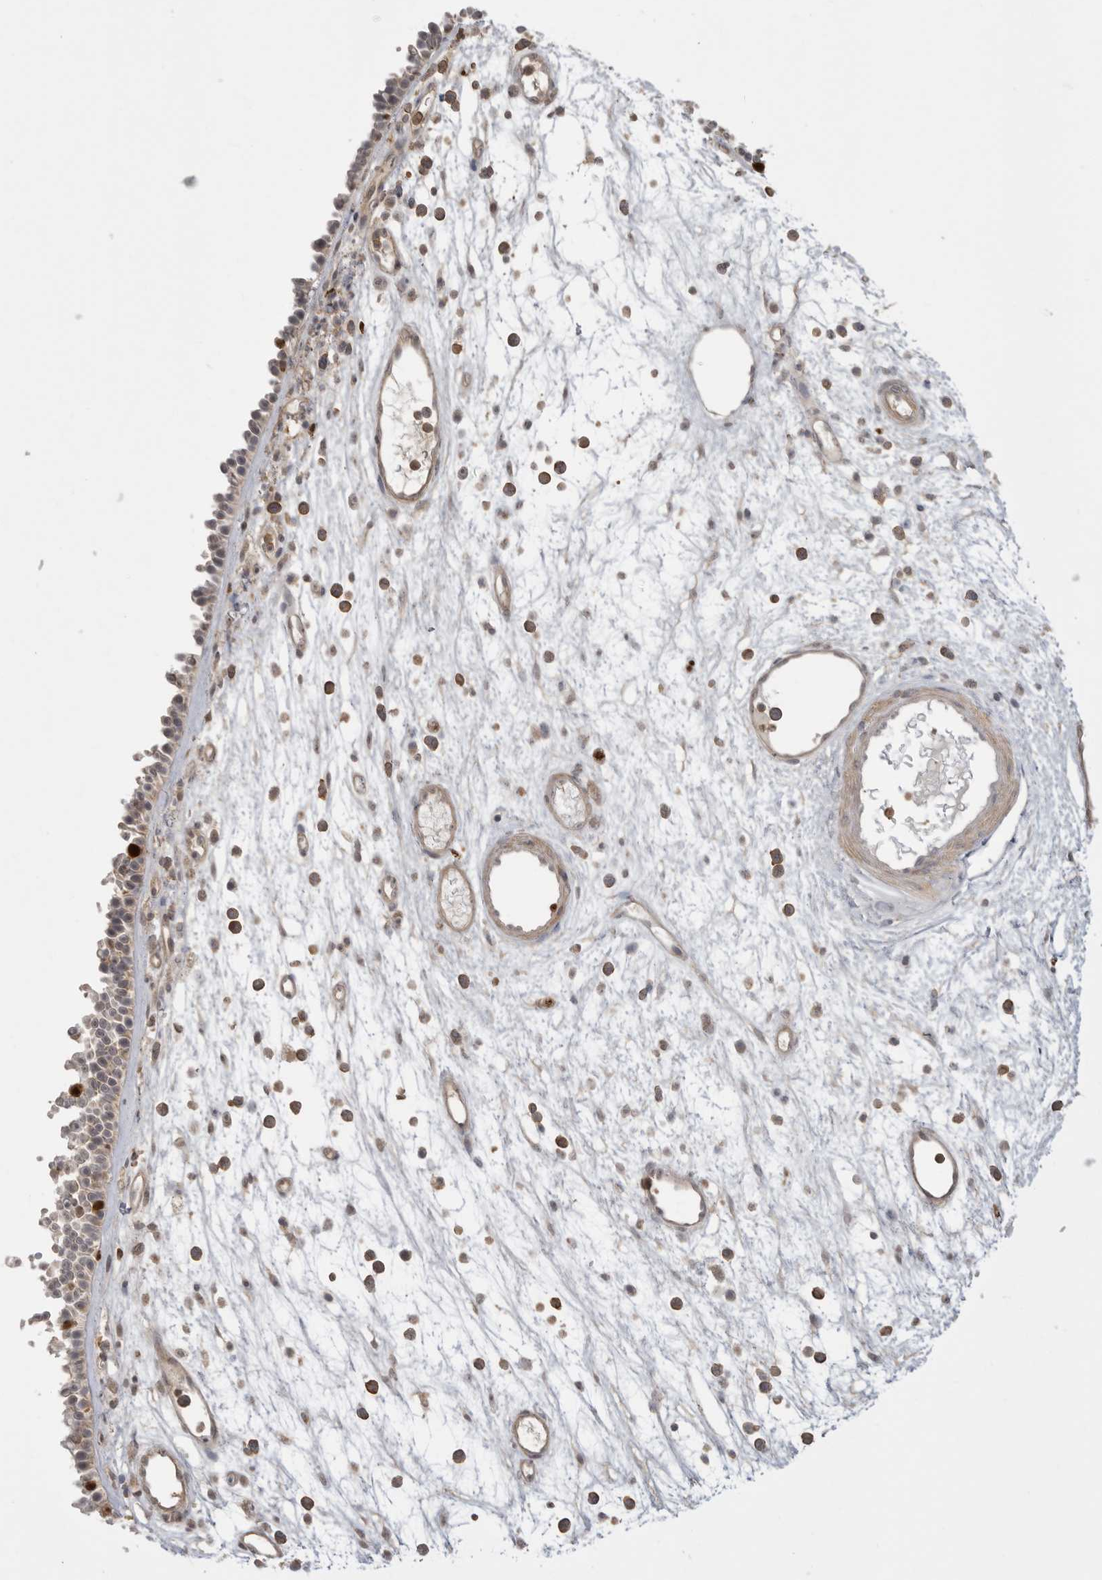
{"staining": {"intensity": "strong", "quantity": "<25%", "location": "nuclear"}, "tissue": "nasopharynx", "cell_type": "Respiratory epithelial cells", "image_type": "normal", "snomed": [{"axis": "morphology", "description": "Normal tissue, NOS"}, {"axis": "morphology", "description": "Inflammation, NOS"}, {"axis": "morphology", "description": "Malignant melanoma, Metastatic site"}, {"axis": "topography", "description": "Nasopharynx"}], "caption": "Immunohistochemical staining of benign human nasopharynx displays strong nuclear protein positivity in about <25% of respiratory epithelial cells.", "gene": "TOP2A", "patient": {"sex": "male", "age": 70}}